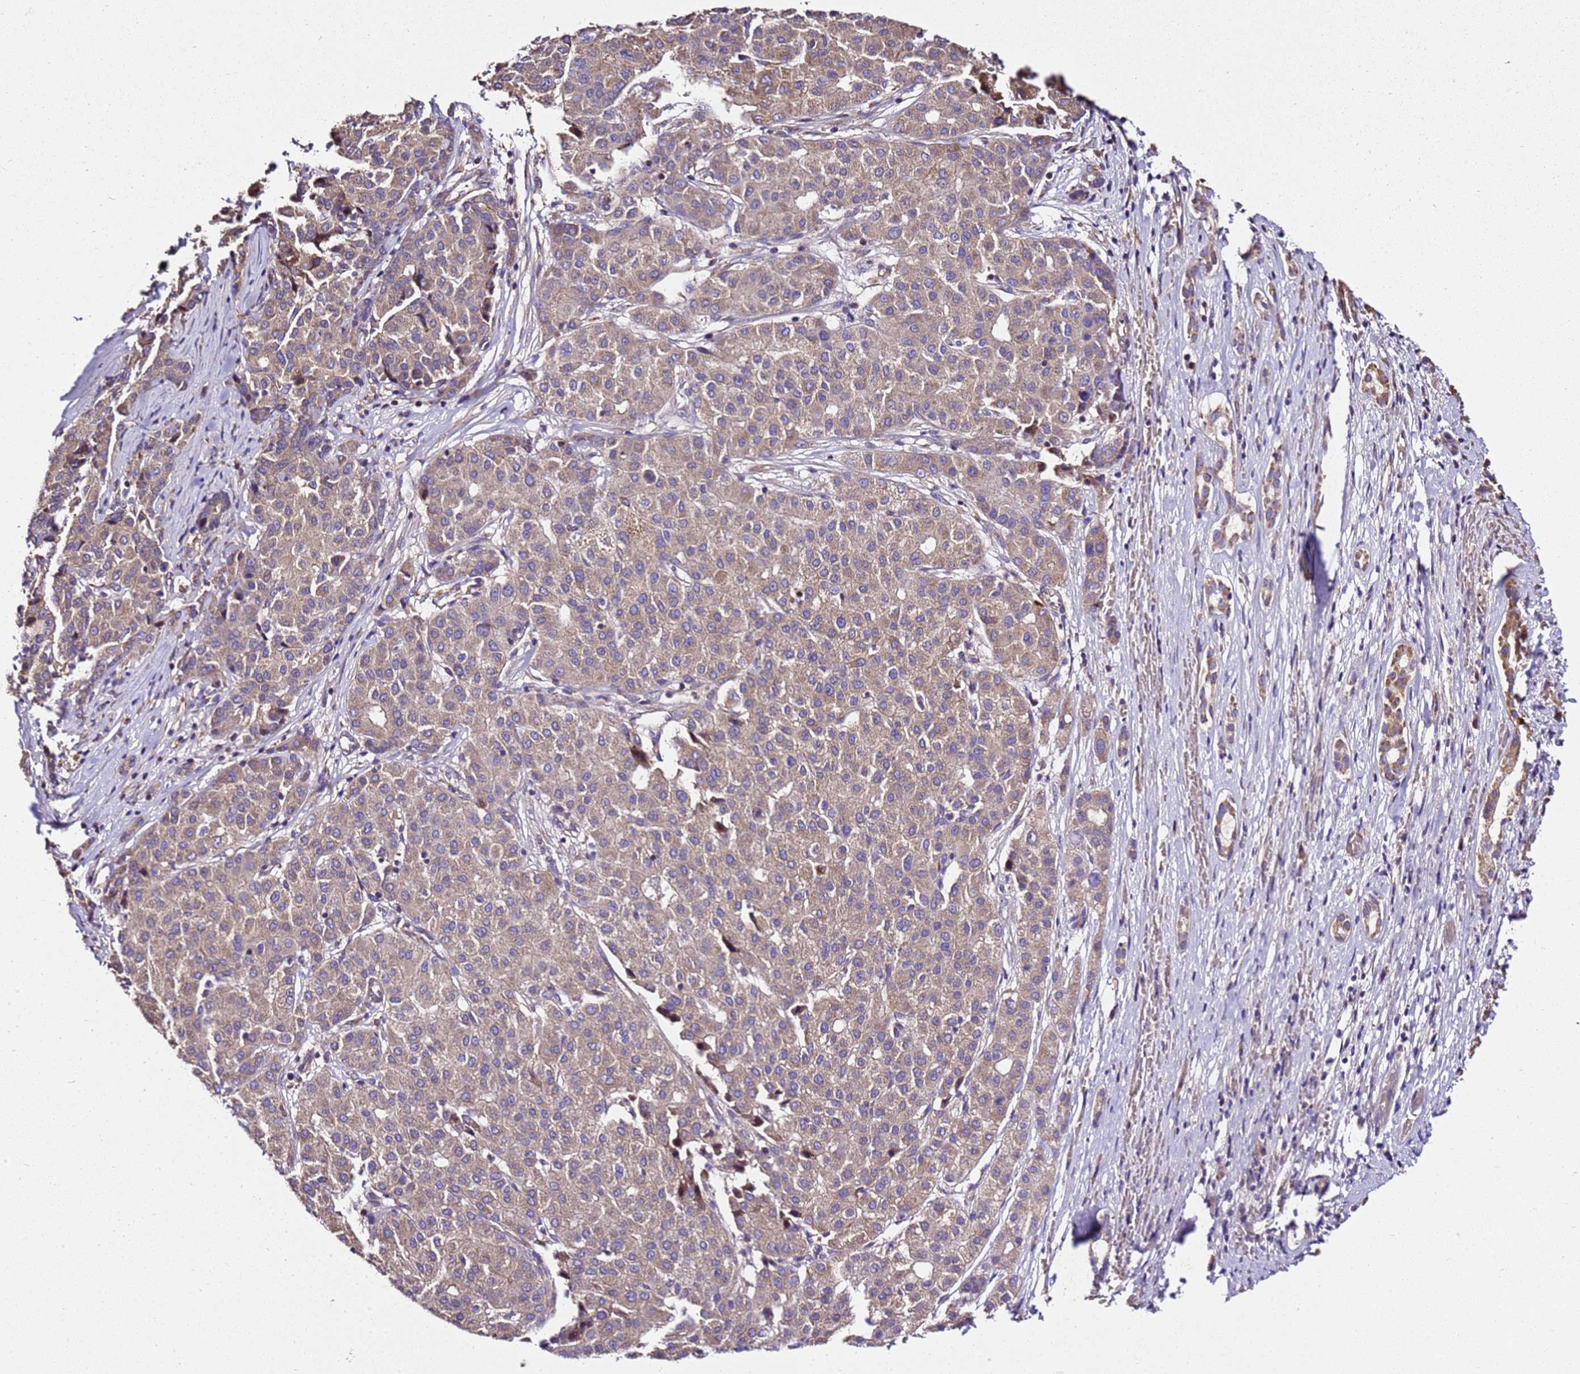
{"staining": {"intensity": "moderate", "quantity": ">75%", "location": "cytoplasmic/membranous"}, "tissue": "liver cancer", "cell_type": "Tumor cells", "image_type": "cancer", "snomed": [{"axis": "morphology", "description": "Carcinoma, Hepatocellular, NOS"}, {"axis": "topography", "description": "Liver"}], "caption": "IHC staining of hepatocellular carcinoma (liver), which shows medium levels of moderate cytoplasmic/membranous expression in about >75% of tumor cells indicating moderate cytoplasmic/membranous protein positivity. The staining was performed using DAB (brown) for protein detection and nuclei were counterstained in hematoxylin (blue).", "gene": "LRRIQ1", "patient": {"sex": "male", "age": 65}}